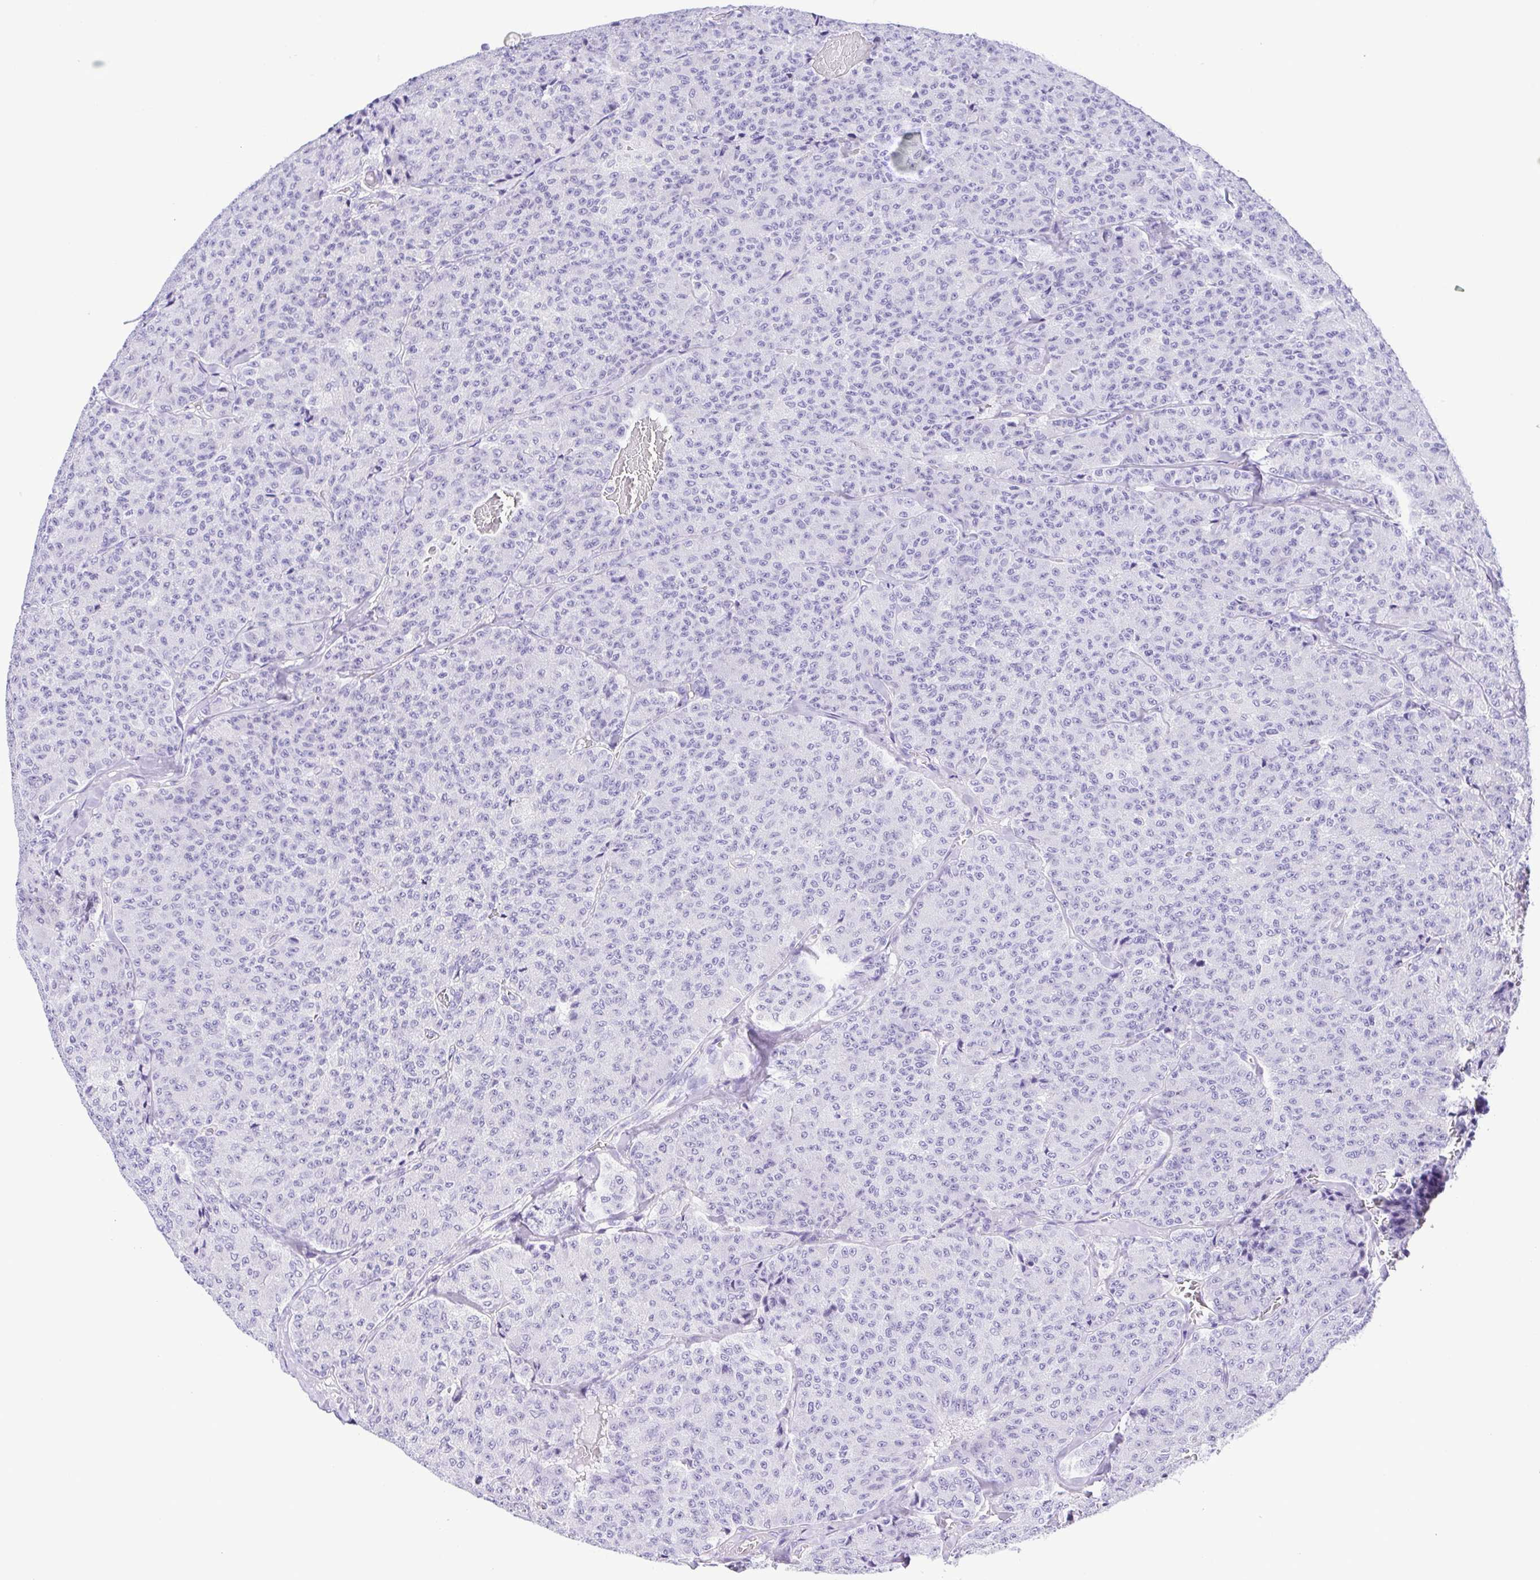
{"staining": {"intensity": "negative", "quantity": "none", "location": "none"}, "tissue": "carcinoid", "cell_type": "Tumor cells", "image_type": "cancer", "snomed": [{"axis": "morphology", "description": "Carcinoid, malignant, NOS"}, {"axis": "topography", "description": "Lung"}], "caption": "High power microscopy image of an IHC photomicrograph of carcinoid, revealing no significant staining in tumor cells. (Stains: DAB (3,3'-diaminobenzidine) IHC with hematoxylin counter stain, Microscopy: brightfield microscopy at high magnification).", "gene": "PAK3", "patient": {"sex": "male", "age": 71}}